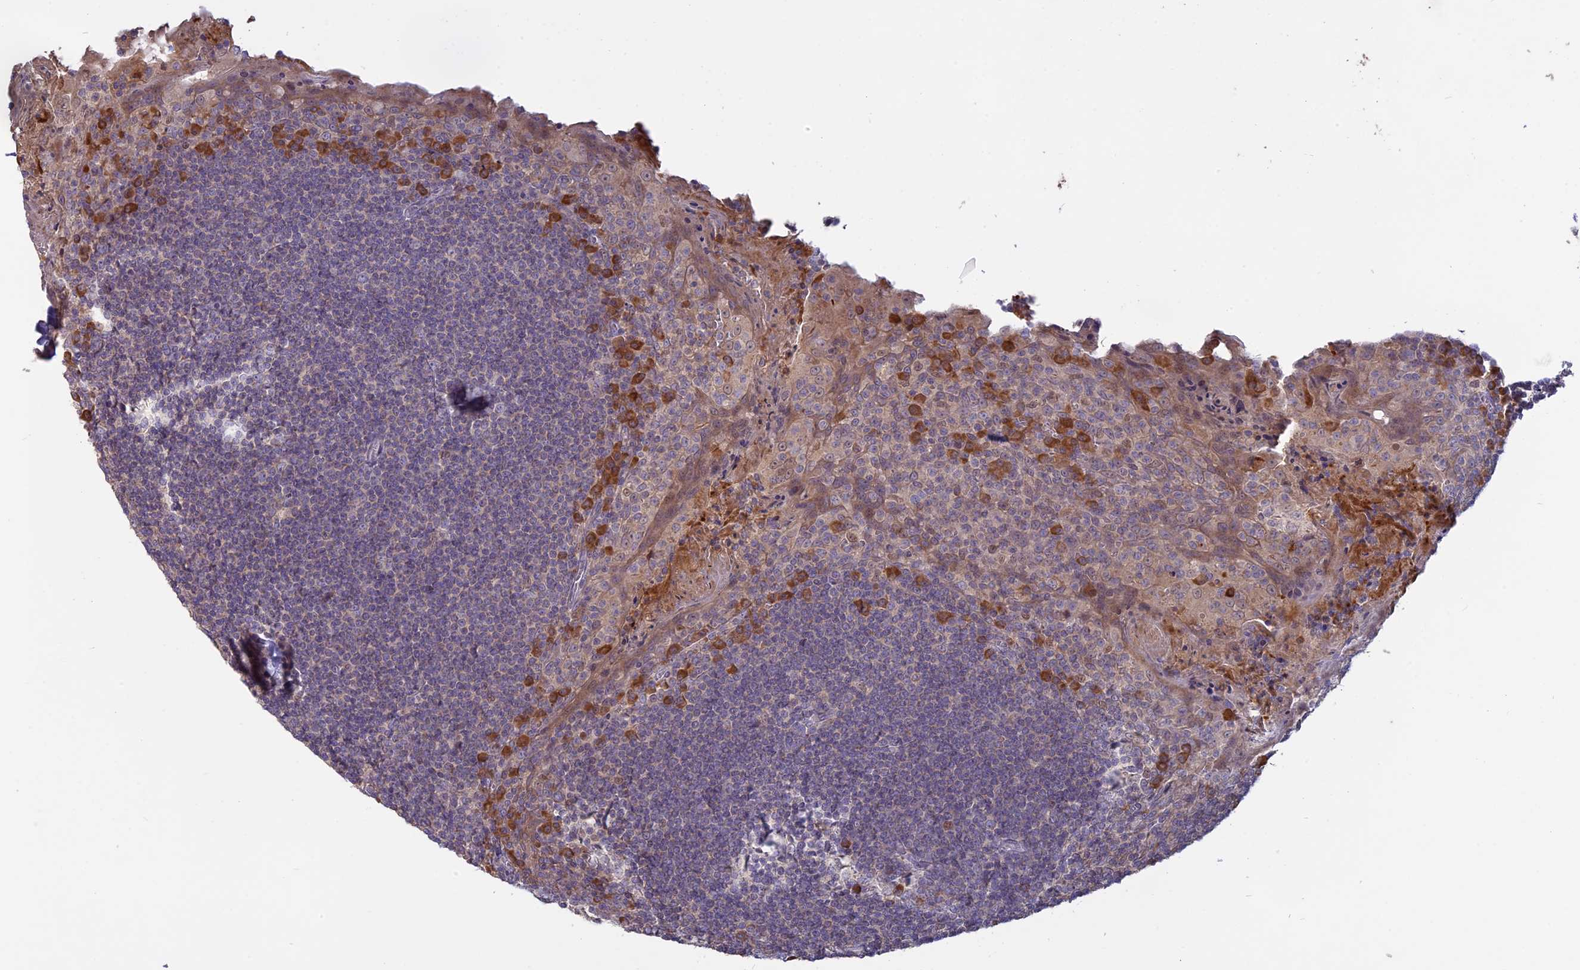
{"staining": {"intensity": "strong", "quantity": "<25%", "location": "cytoplasmic/membranous"}, "tissue": "tonsil", "cell_type": "Germinal center cells", "image_type": "normal", "snomed": [{"axis": "morphology", "description": "Normal tissue, NOS"}, {"axis": "topography", "description": "Tonsil"}], "caption": "DAB (3,3'-diaminobenzidine) immunohistochemical staining of benign human tonsil displays strong cytoplasmic/membranous protein expression in about <25% of germinal center cells.", "gene": "TMEM208", "patient": {"sex": "male", "age": 27}}